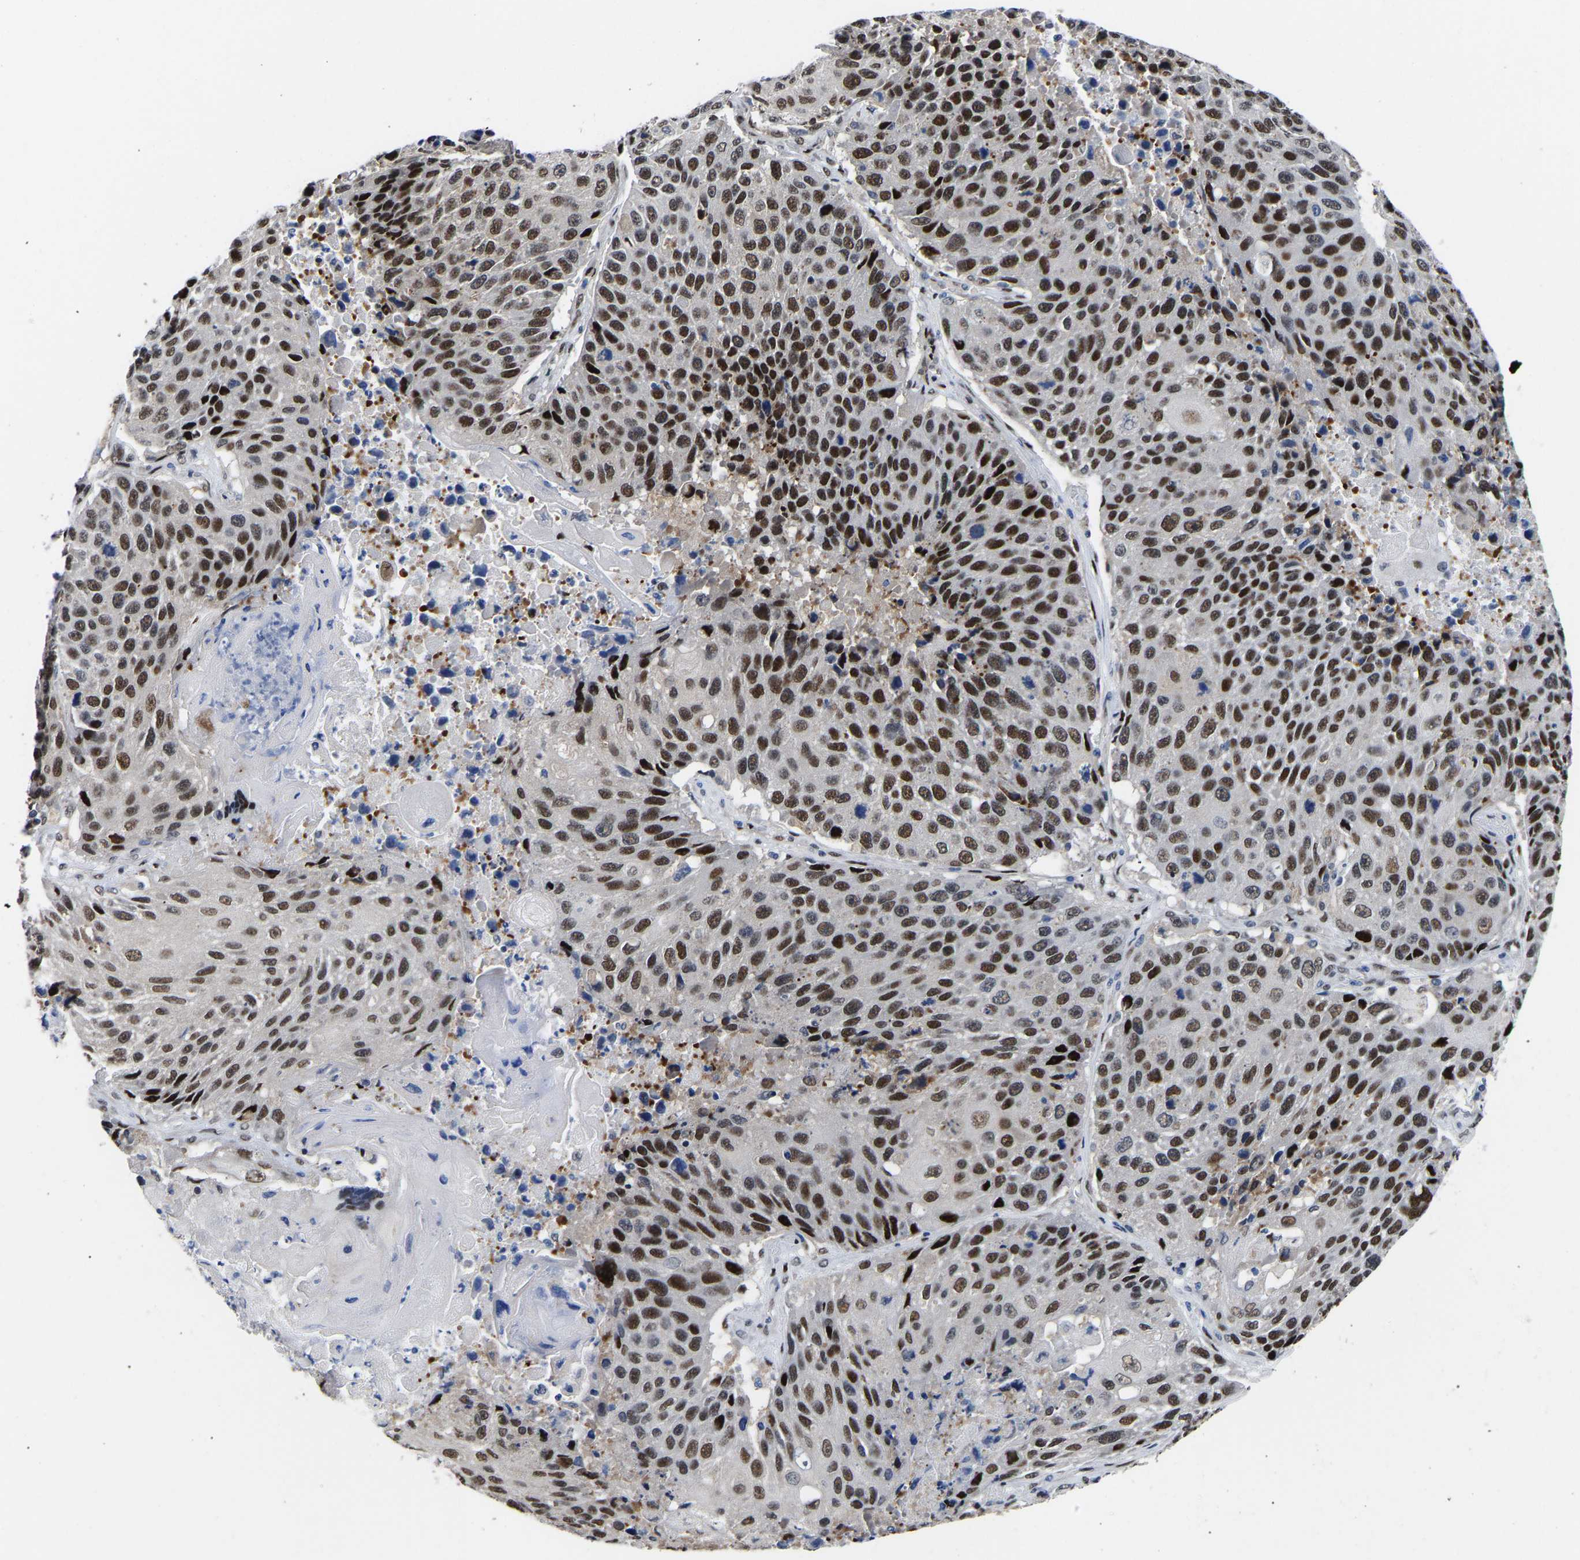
{"staining": {"intensity": "strong", "quantity": ">75%", "location": "nuclear"}, "tissue": "lung cancer", "cell_type": "Tumor cells", "image_type": "cancer", "snomed": [{"axis": "morphology", "description": "Squamous cell carcinoma, NOS"}, {"axis": "topography", "description": "Lung"}], "caption": "Protein expression analysis of human squamous cell carcinoma (lung) reveals strong nuclear staining in about >75% of tumor cells. (DAB (3,3'-diaminobenzidine) IHC with brightfield microscopy, high magnification).", "gene": "PTRHD1", "patient": {"sex": "male", "age": 61}}